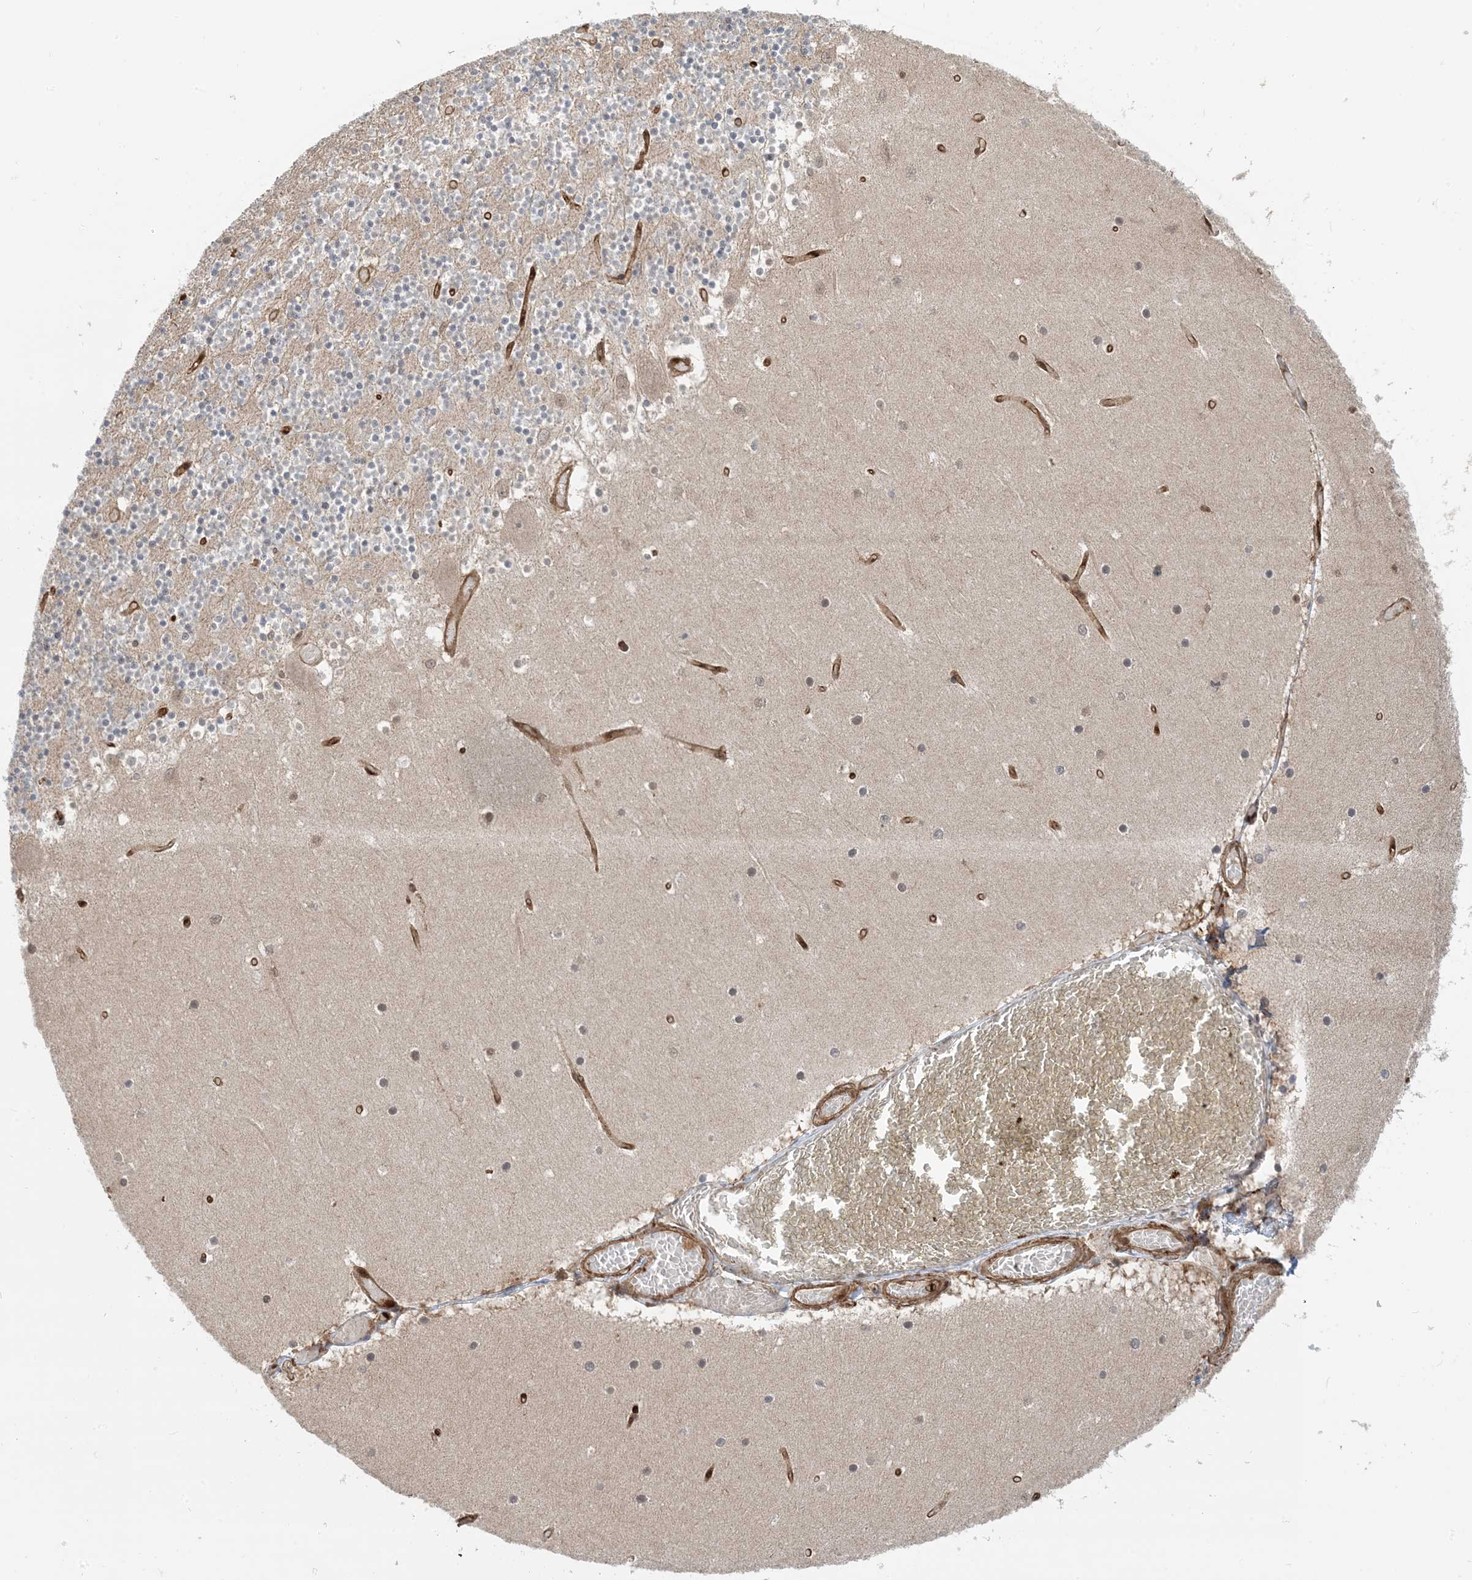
{"staining": {"intensity": "weak", "quantity": "25%-75%", "location": "cytoplasmic/membranous"}, "tissue": "cerebellum", "cell_type": "Cells in granular layer", "image_type": "normal", "snomed": [{"axis": "morphology", "description": "Normal tissue, NOS"}, {"axis": "topography", "description": "Cerebellum"}], "caption": "DAB immunohistochemical staining of benign cerebellum reveals weak cytoplasmic/membranous protein positivity in about 25%-75% of cells in granular layer.", "gene": "PPM1F", "patient": {"sex": "female", "age": 28}}